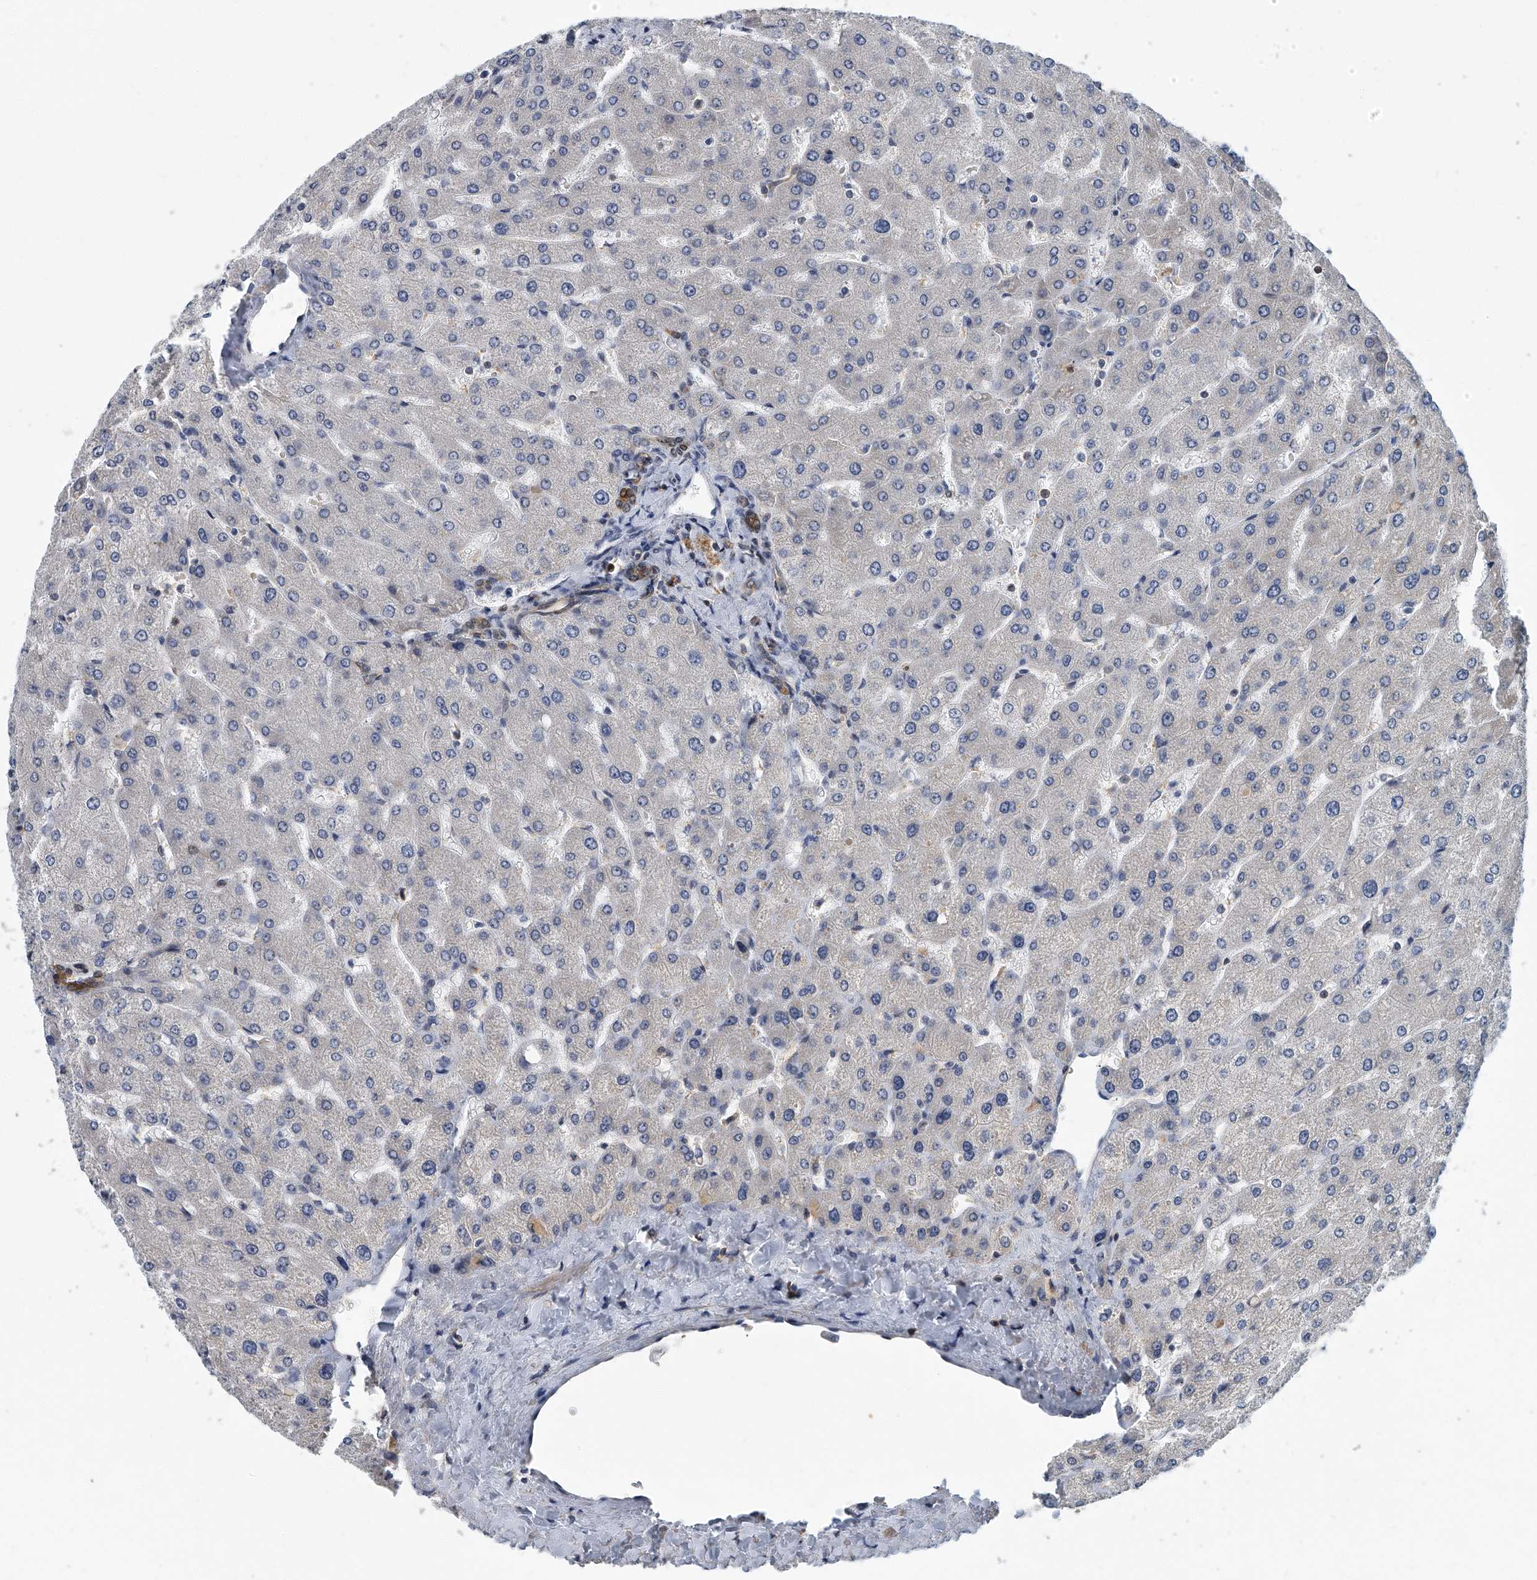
{"staining": {"intensity": "moderate", "quantity": ">75%", "location": "cytoplasmic/membranous,nuclear"}, "tissue": "liver", "cell_type": "Cholangiocytes", "image_type": "normal", "snomed": [{"axis": "morphology", "description": "Normal tissue, NOS"}, {"axis": "topography", "description": "Liver"}], "caption": "Moderate cytoplasmic/membranous,nuclear expression for a protein is present in about >75% of cholangiocytes of benign liver using immunohistochemistry (IHC).", "gene": "CD200", "patient": {"sex": "male", "age": 55}}